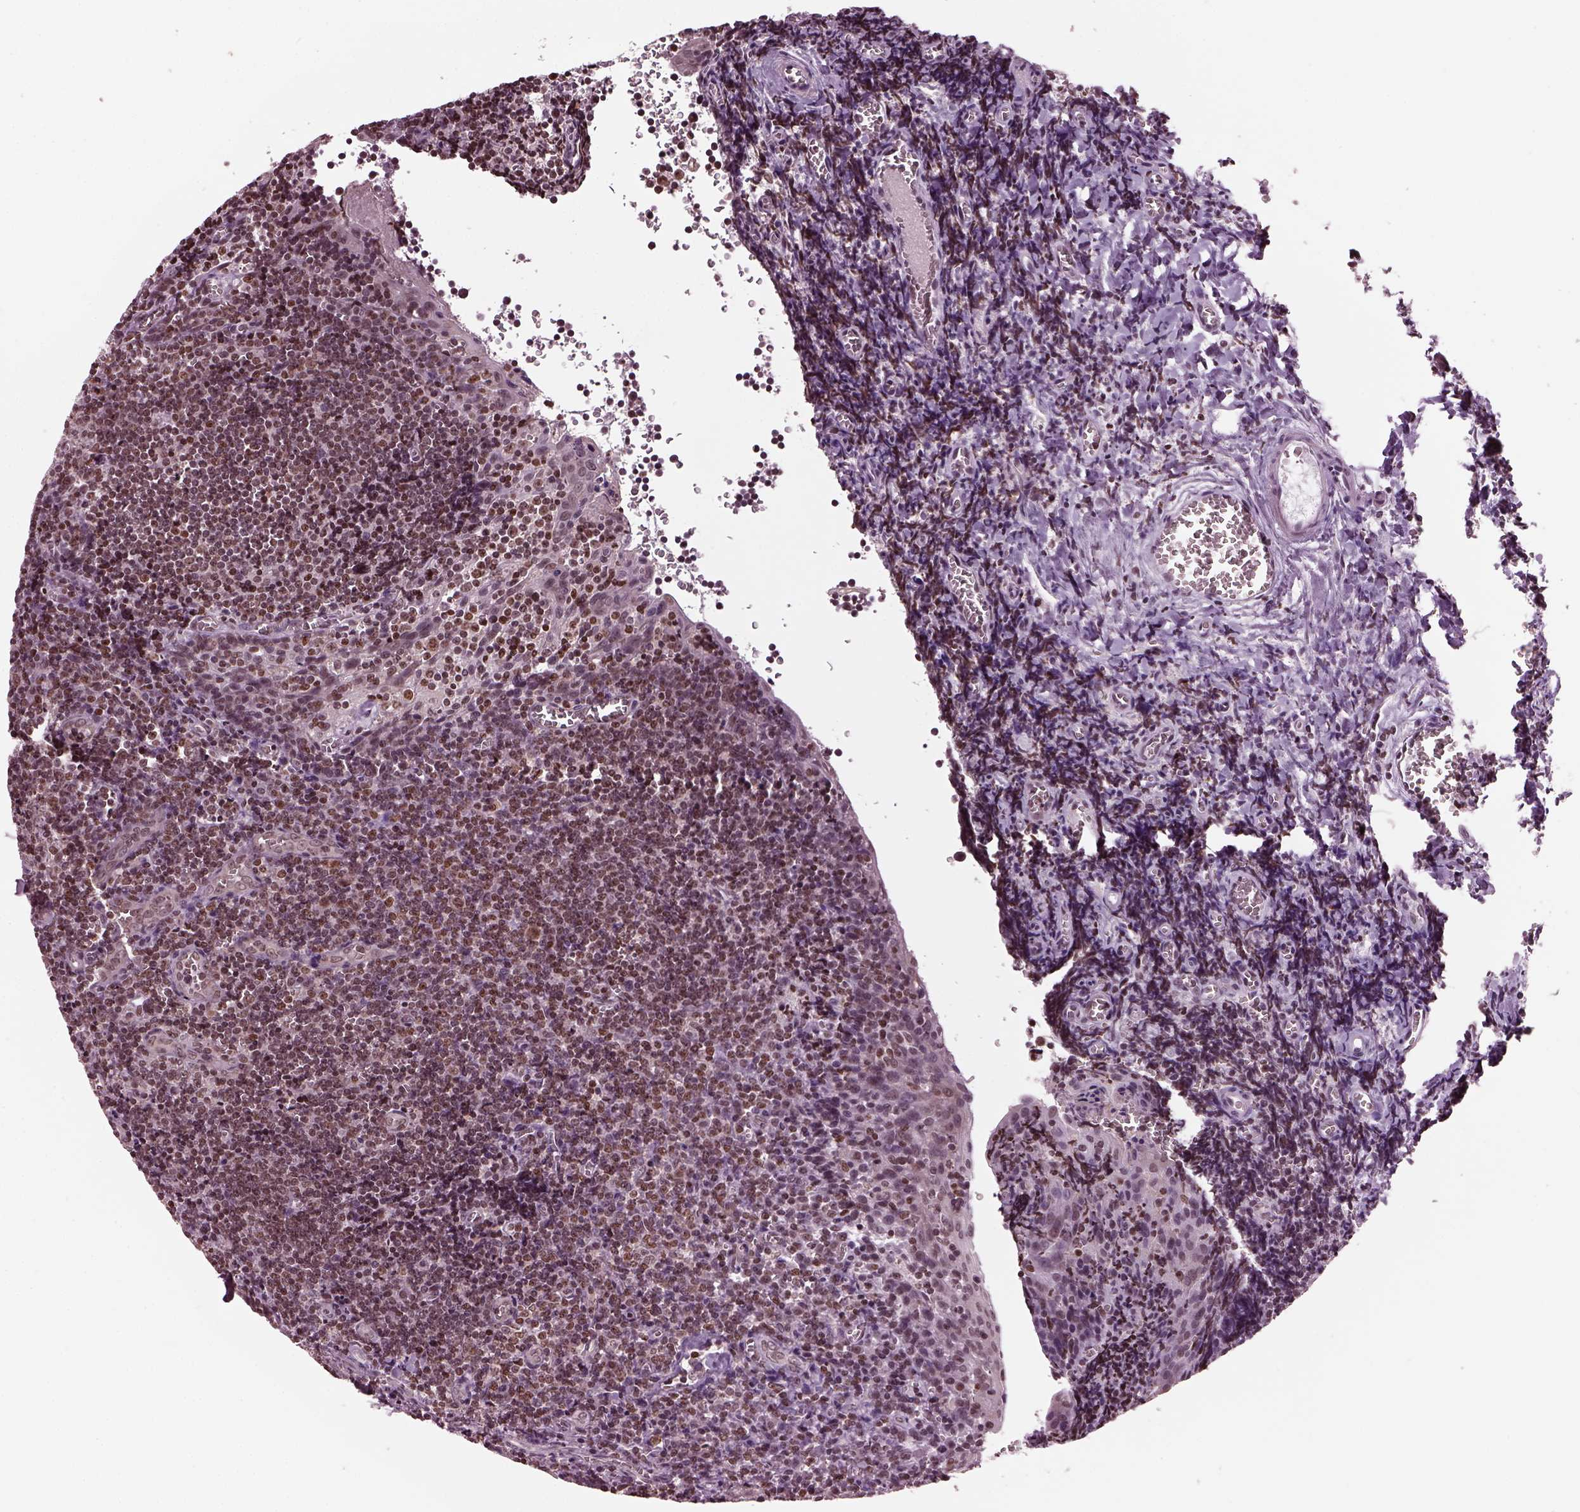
{"staining": {"intensity": "weak", "quantity": "25%-75%", "location": "cytoplasmic/membranous,nuclear"}, "tissue": "tonsil", "cell_type": "Germinal center cells", "image_type": "normal", "snomed": [{"axis": "morphology", "description": "Normal tissue, NOS"}, {"axis": "morphology", "description": "Inflammation, NOS"}, {"axis": "topography", "description": "Tonsil"}], "caption": "Immunohistochemical staining of benign tonsil exhibits weak cytoplasmic/membranous,nuclear protein positivity in about 25%-75% of germinal center cells. The staining was performed using DAB (3,3'-diaminobenzidine) to visualize the protein expression in brown, while the nuclei were stained in blue with hematoxylin (Magnification: 20x).", "gene": "RUVBL2", "patient": {"sex": "female", "age": 31}}